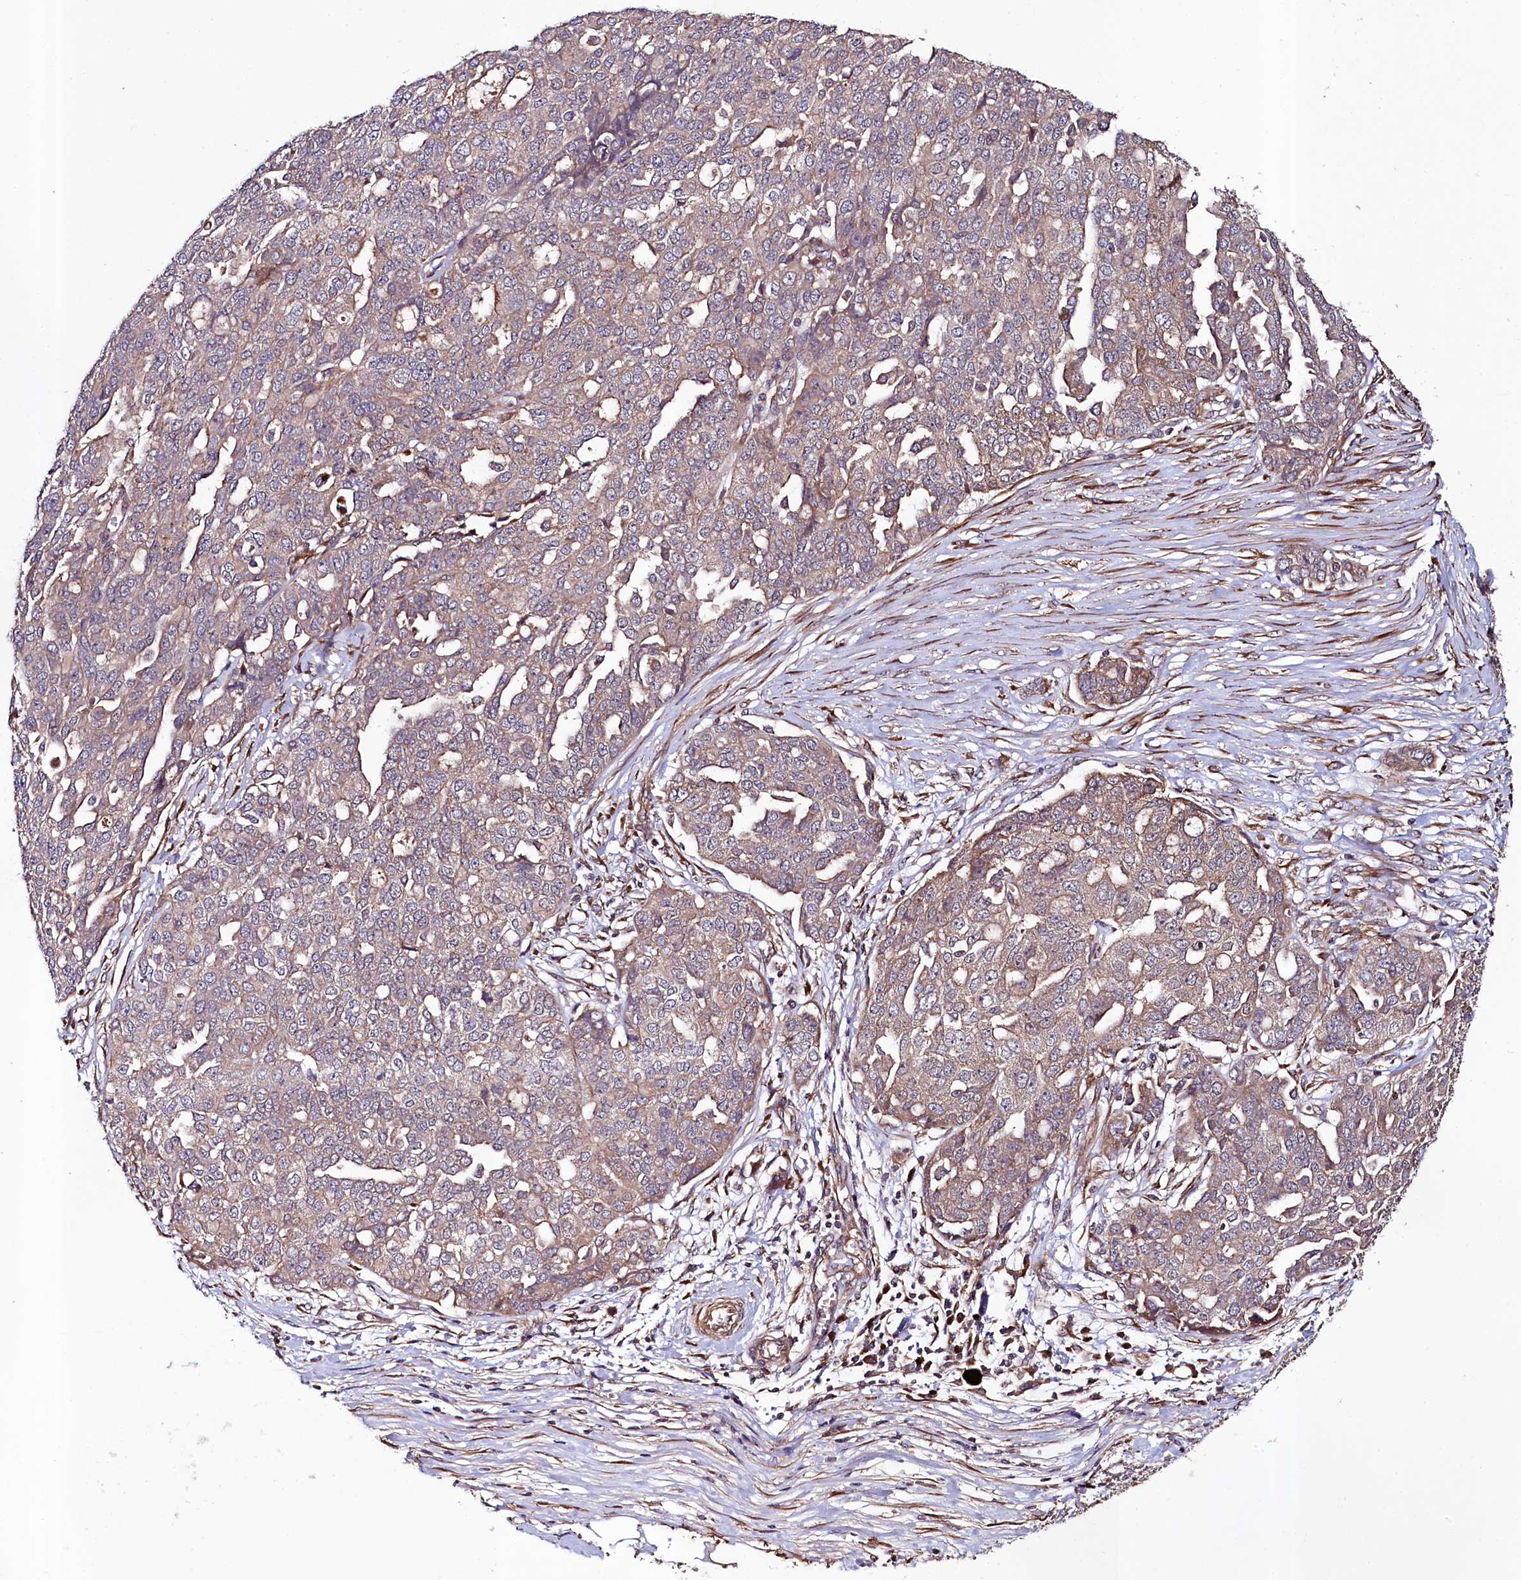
{"staining": {"intensity": "weak", "quantity": "<25%", "location": "cytoplasmic/membranous"}, "tissue": "ovarian cancer", "cell_type": "Tumor cells", "image_type": "cancer", "snomed": [{"axis": "morphology", "description": "Cystadenocarcinoma, serous, NOS"}, {"axis": "topography", "description": "Soft tissue"}, {"axis": "topography", "description": "Ovary"}], "caption": "This is an IHC micrograph of ovarian serous cystadenocarcinoma. There is no staining in tumor cells.", "gene": "CCDC102A", "patient": {"sex": "female", "age": 57}}